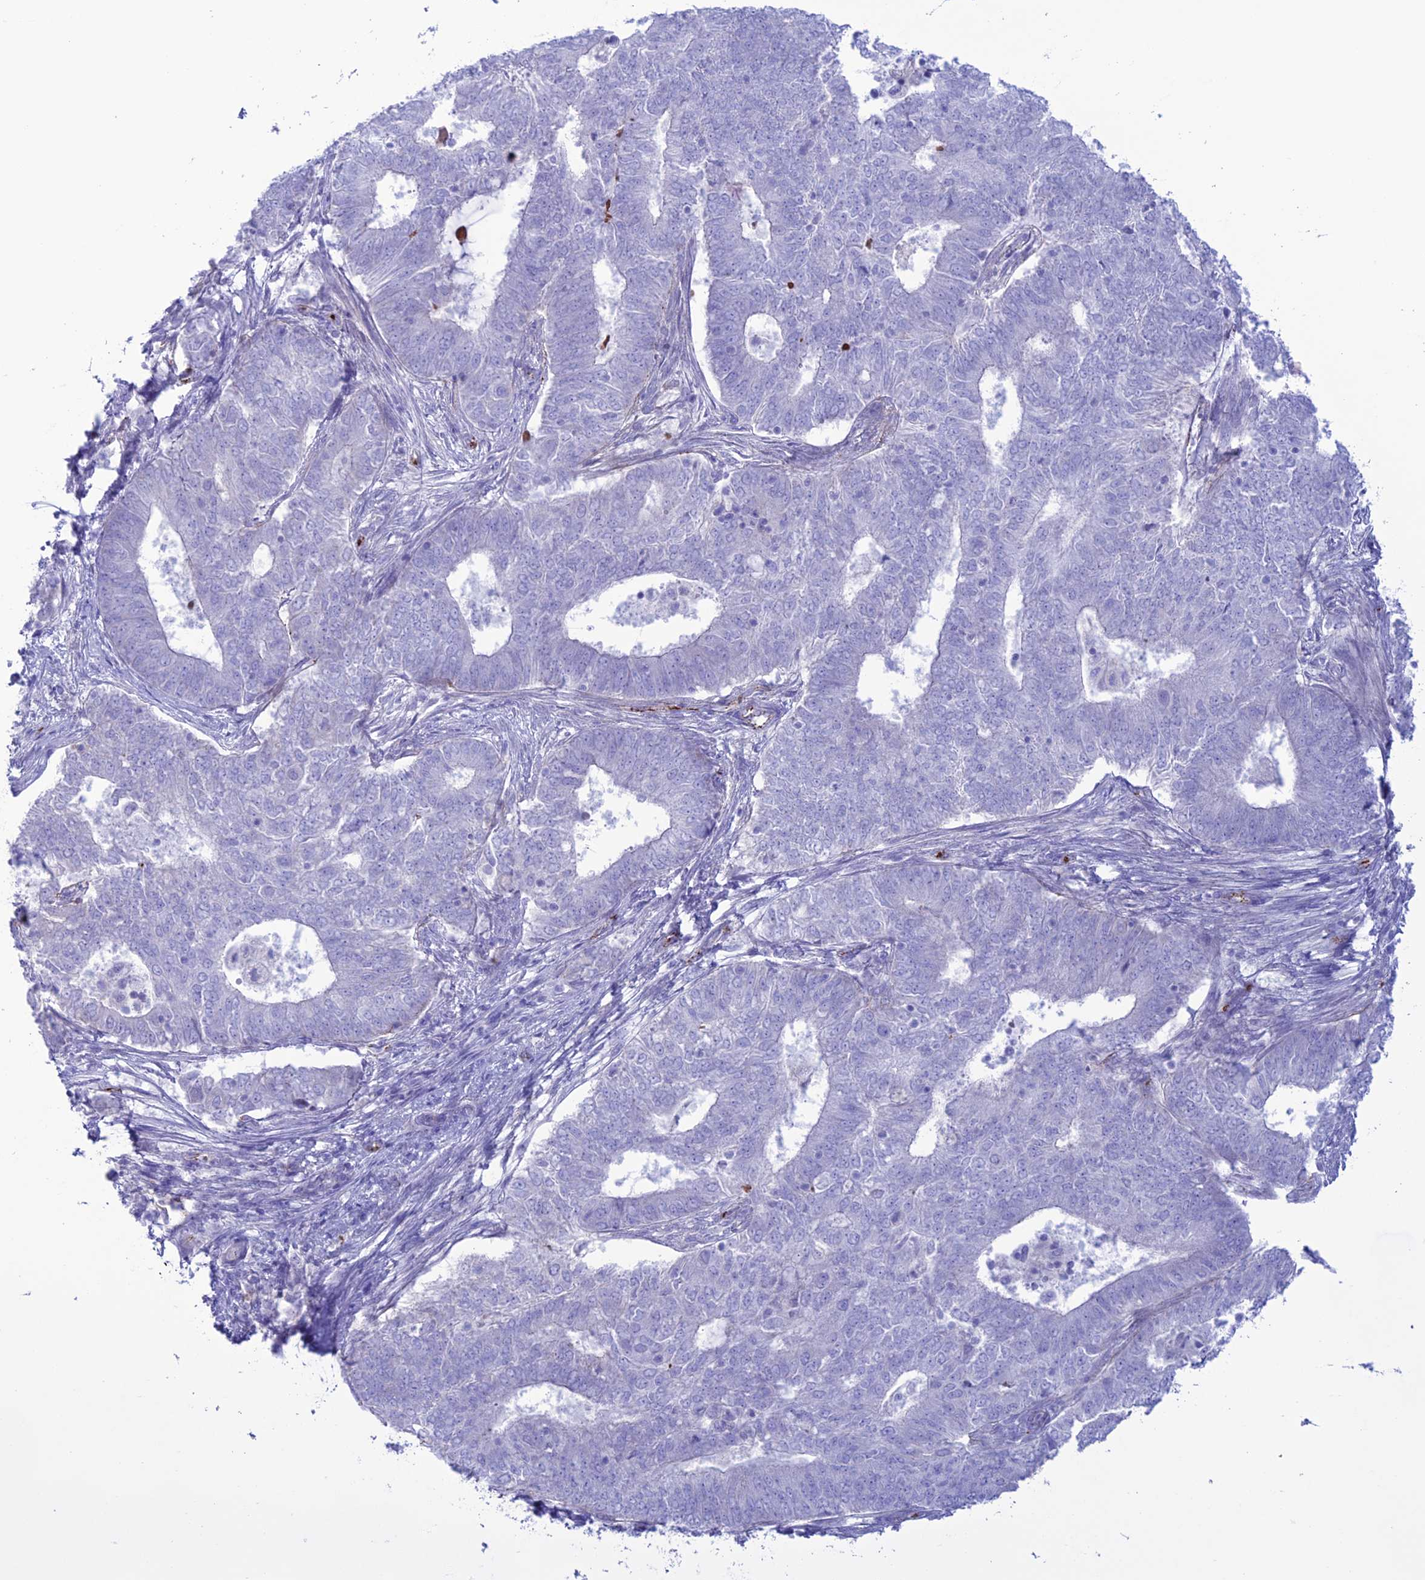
{"staining": {"intensity": "negative", "quantity": "none", "location": "none"}, "tissue": "endometrial cancer", "cell_type": "Tumor cells", "image_type": "cancer", "snomed": [{"axis": "morphology", "description": "Adenocarcinoma, NOS"}, {"axis": "topography", "description": "Endometrium"}], "caption": "DAB (3,3'-diaminobenzidine) immunohistochemical staining of endometrial cancer (adenocarcinoma) demonstrates no significant positivity in tumor cells.", "gene": "CDC42EP5", "patient": {"sex": "female", "age": 62}}